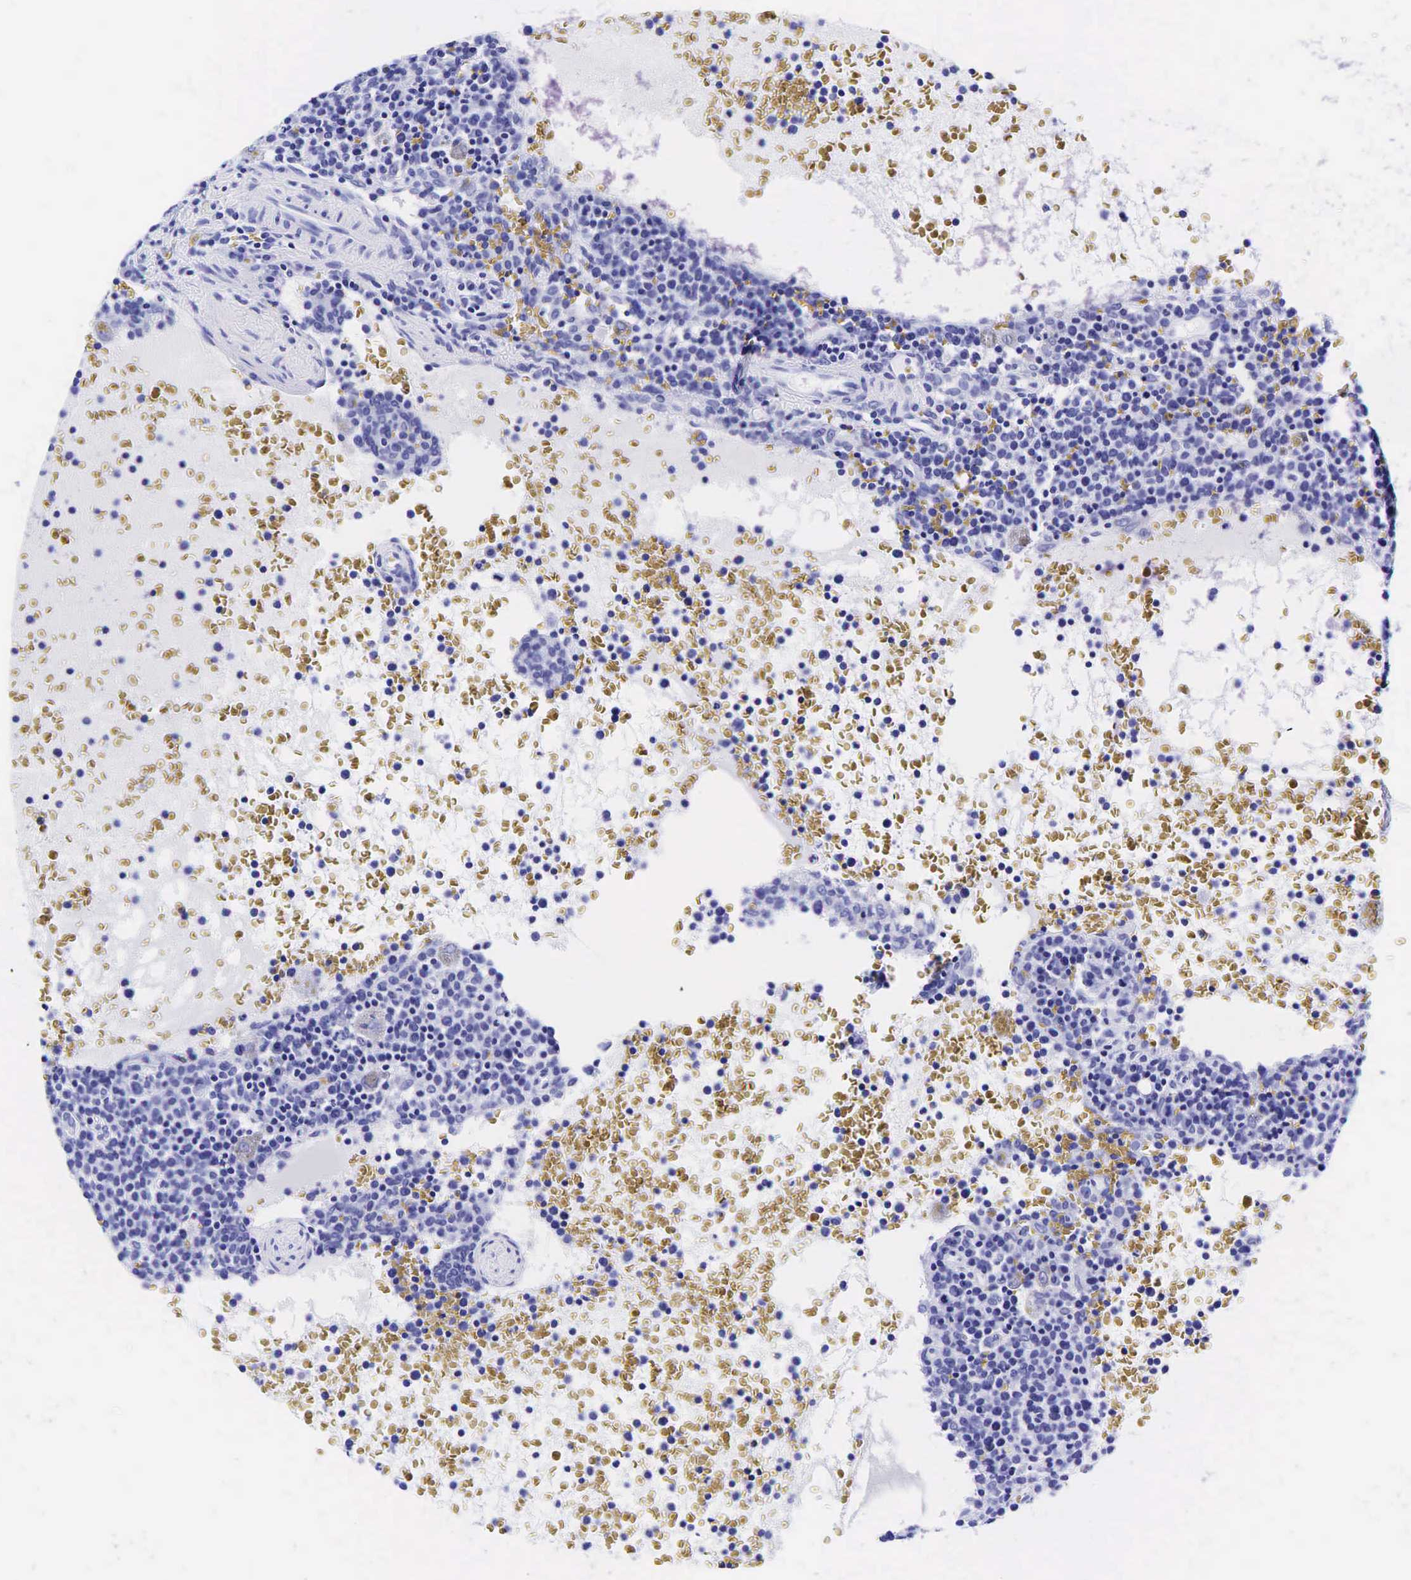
{"staining": {"intensity": "negative", "quantity": "none", "location": "none"}, "tissue": "lymphoma", "cell_type": "Tumor cells", "image_type": "cancer", "snomed": [{"axis": "morphology", "description": "Malignant lymphoma, non-Hodgkin's type, High grade"}, {"axis": "topography", "description": "Lymph node"}], "caption": "There is no significant staining in tumor cells of lymphoma. (Brightfield microscopy of DAB IHC at high magnification).", "gene": "GAST", "patient": {"sex": "female", "age": 76}}